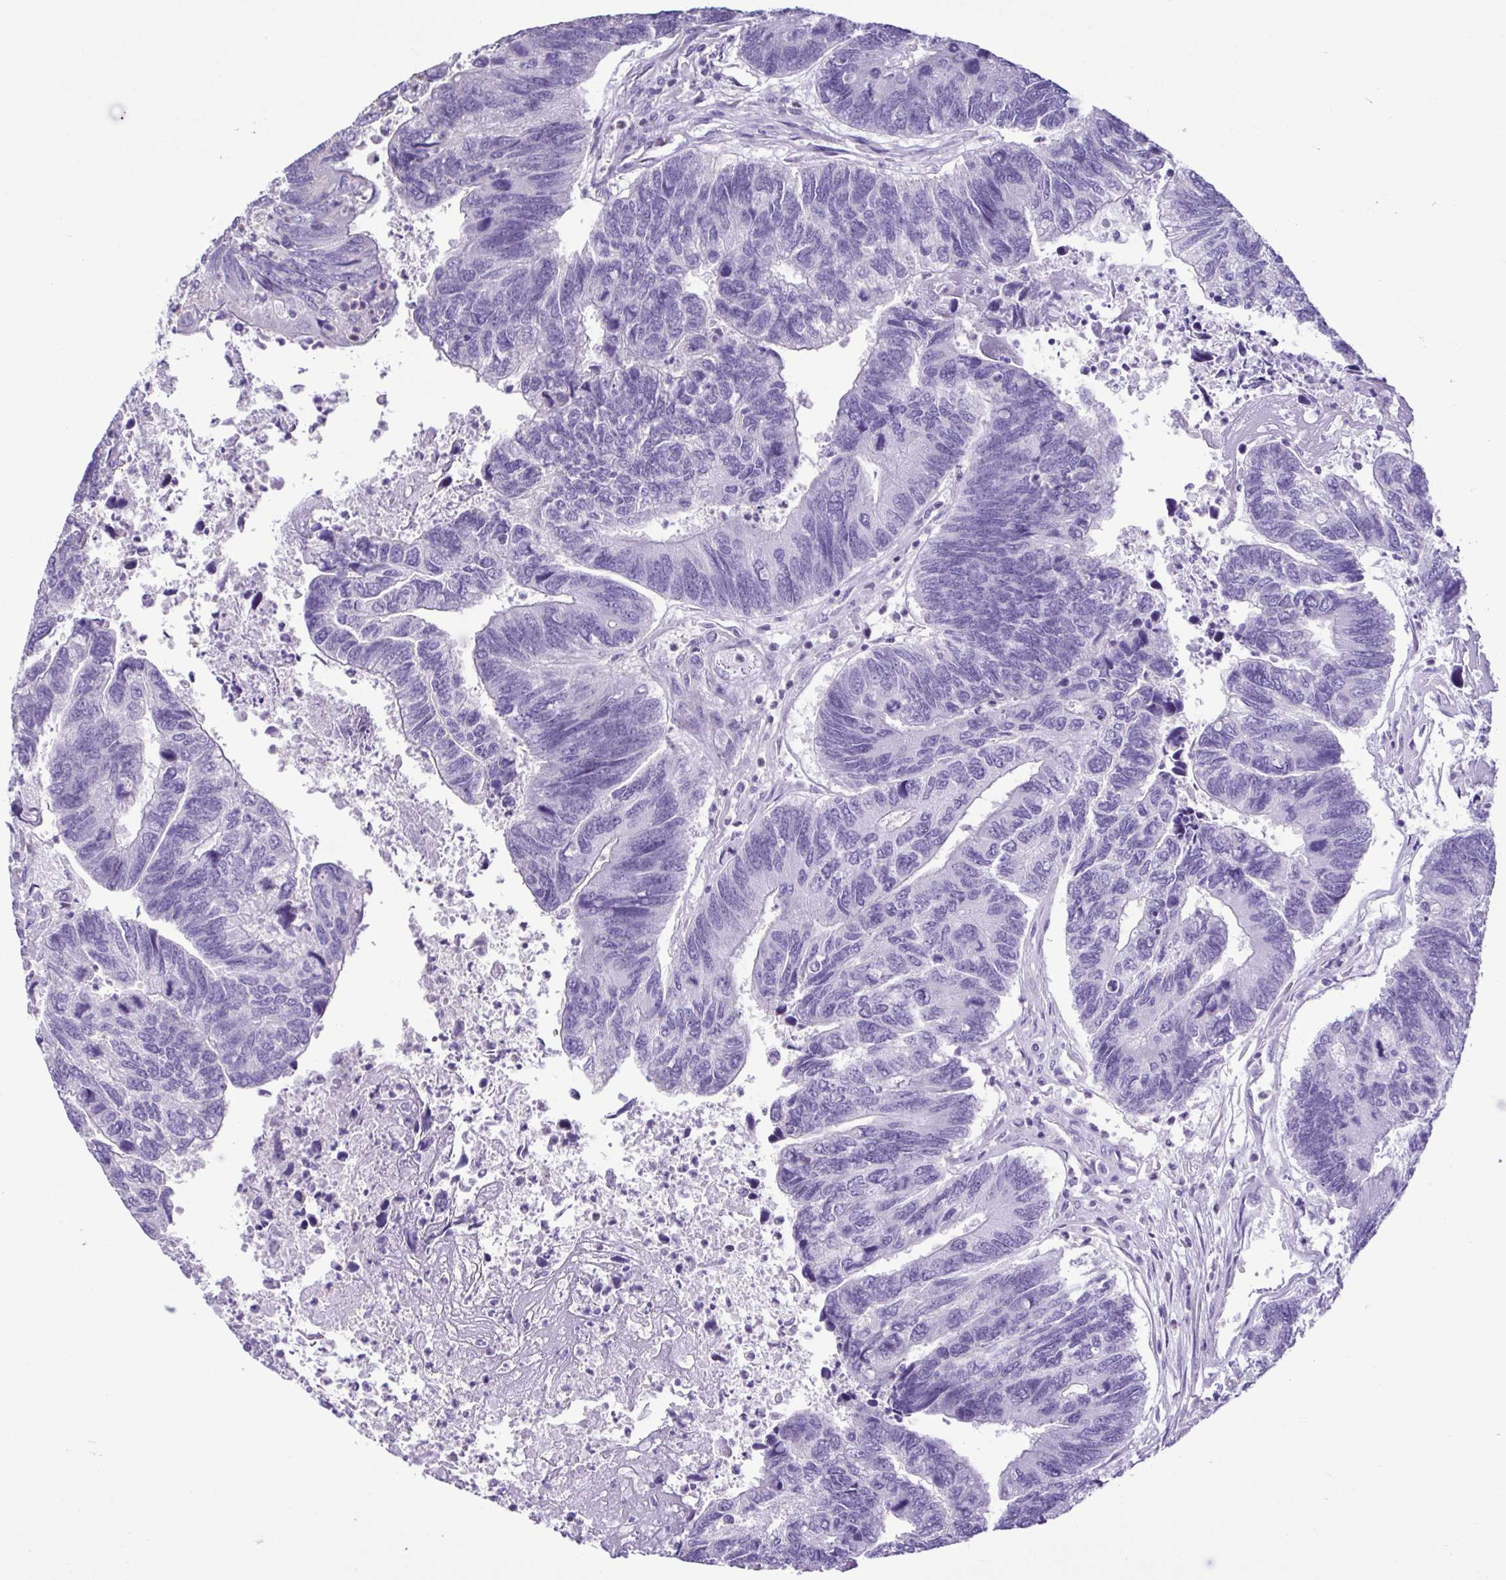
{"staining": {"intensity": "negative", "quantity": "none", "location": "none"}, "tissue": "colorectal cancer", "cell_type": "Tumor cells", "image_type": "cancer", "snomed": [{"axis": "morphology", "description": "Adenocarcinoma, NOS"}, {"axis": "topography", "description": "Colon"}], "caption": "Immunohistochemistry (IHC) of human colorectal cancer displays no expression in tumor cells.", "gene": "PLA2G4E", "patient": {"sex": "female", "age": 67}}